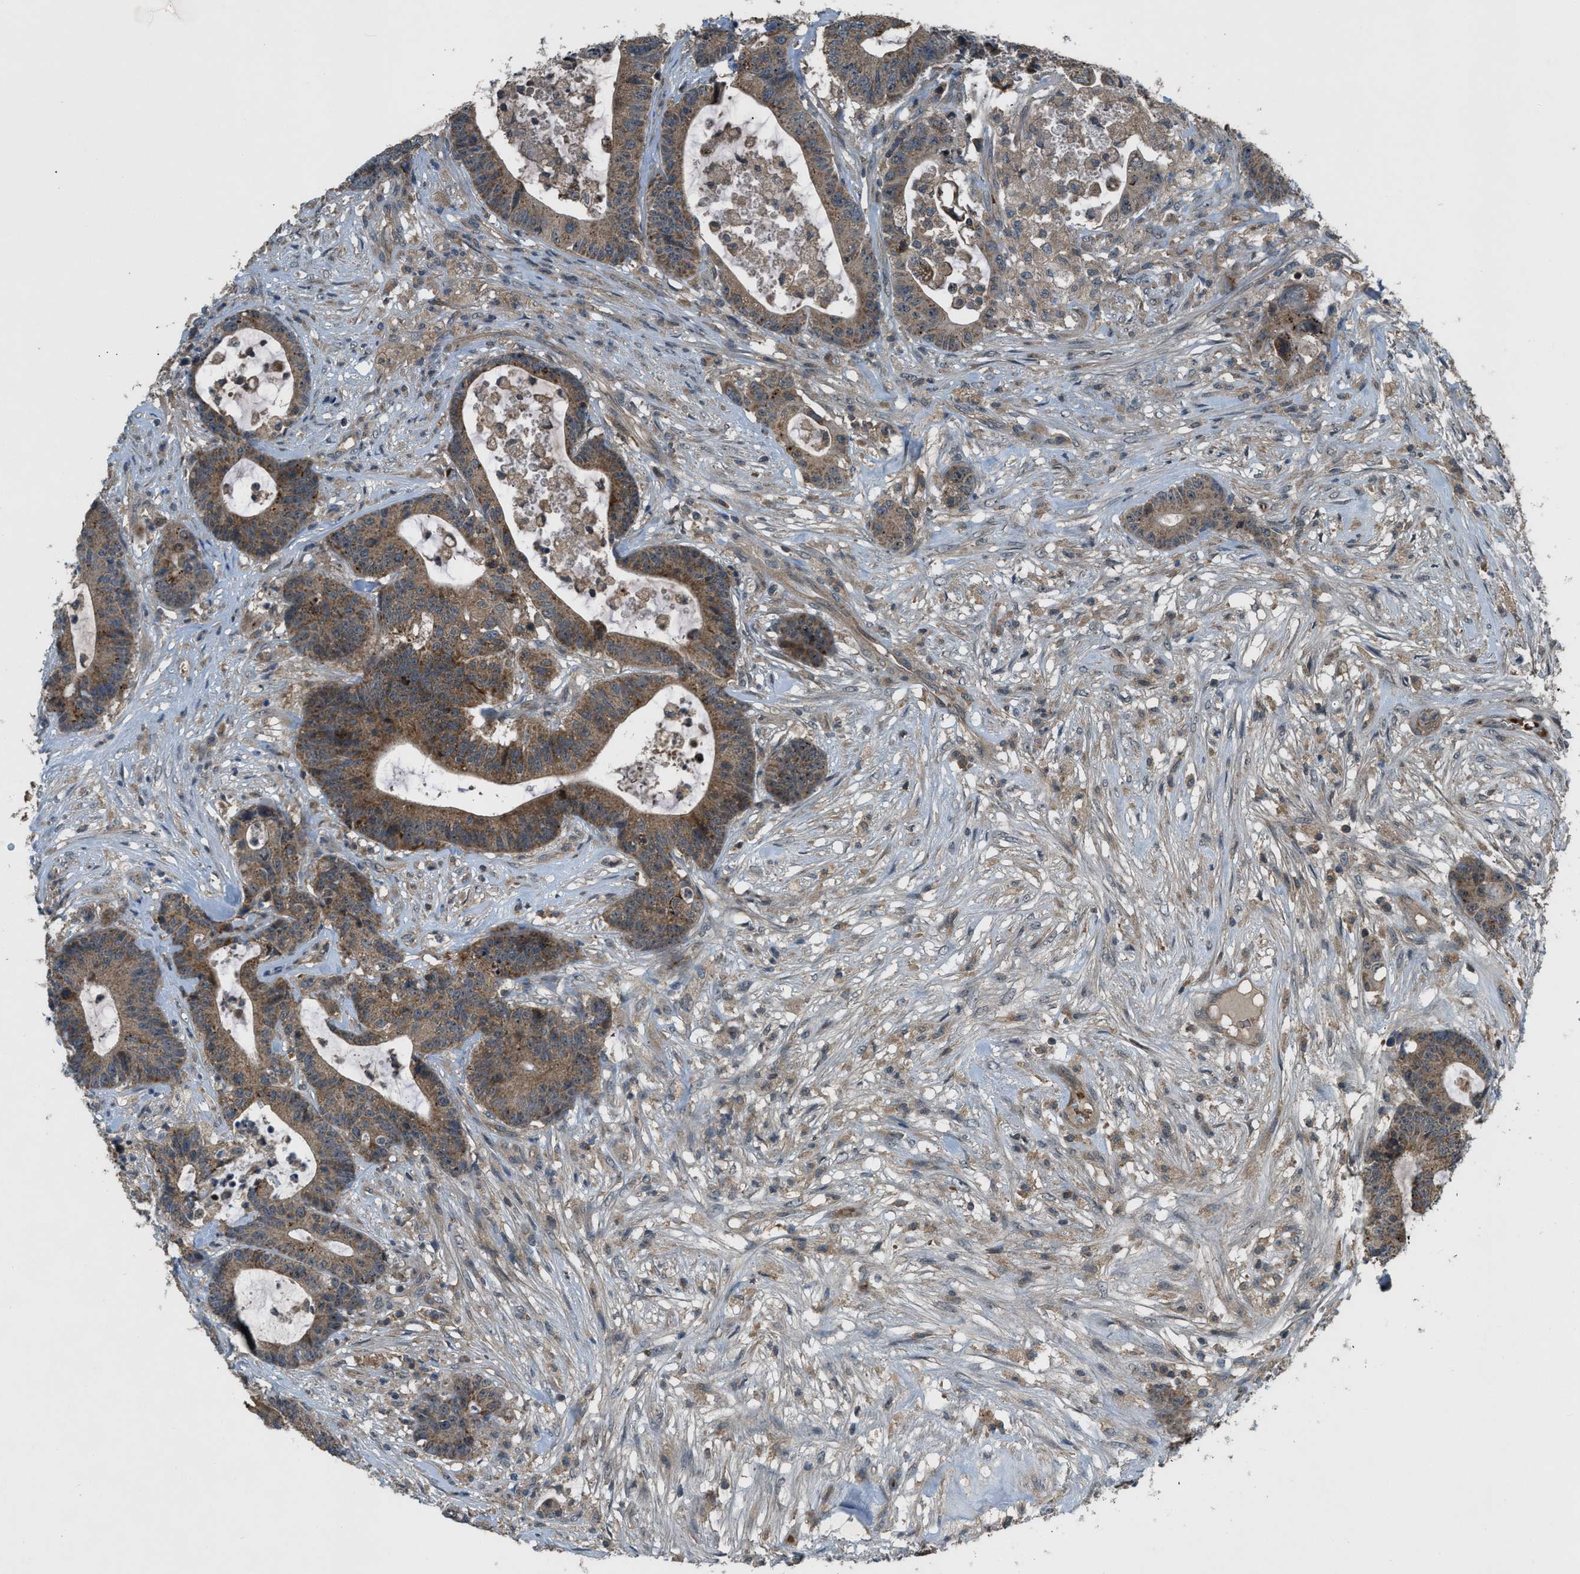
{"staining": {"intensity": "moderate", "quantity": ">75%", "location": "cytoplasmic/membranous"}, "tissue": "colorectal cancer", "cell_type": "Tumor cells", "image_type": "cancer", "snomed": [{"axis": "morphology", "description": "Adenocarcinoma, NOS"}, {"axis": "topography", "description": "Colon"}], "caption": "Brown immunohistochemical staining in human colorectal cancer shows moderate cytoplasmic/membranous staining in approximately >75% of tumor cells.", "gene": "ZNF71", "patient": {"sex": "female", "age": 84}}